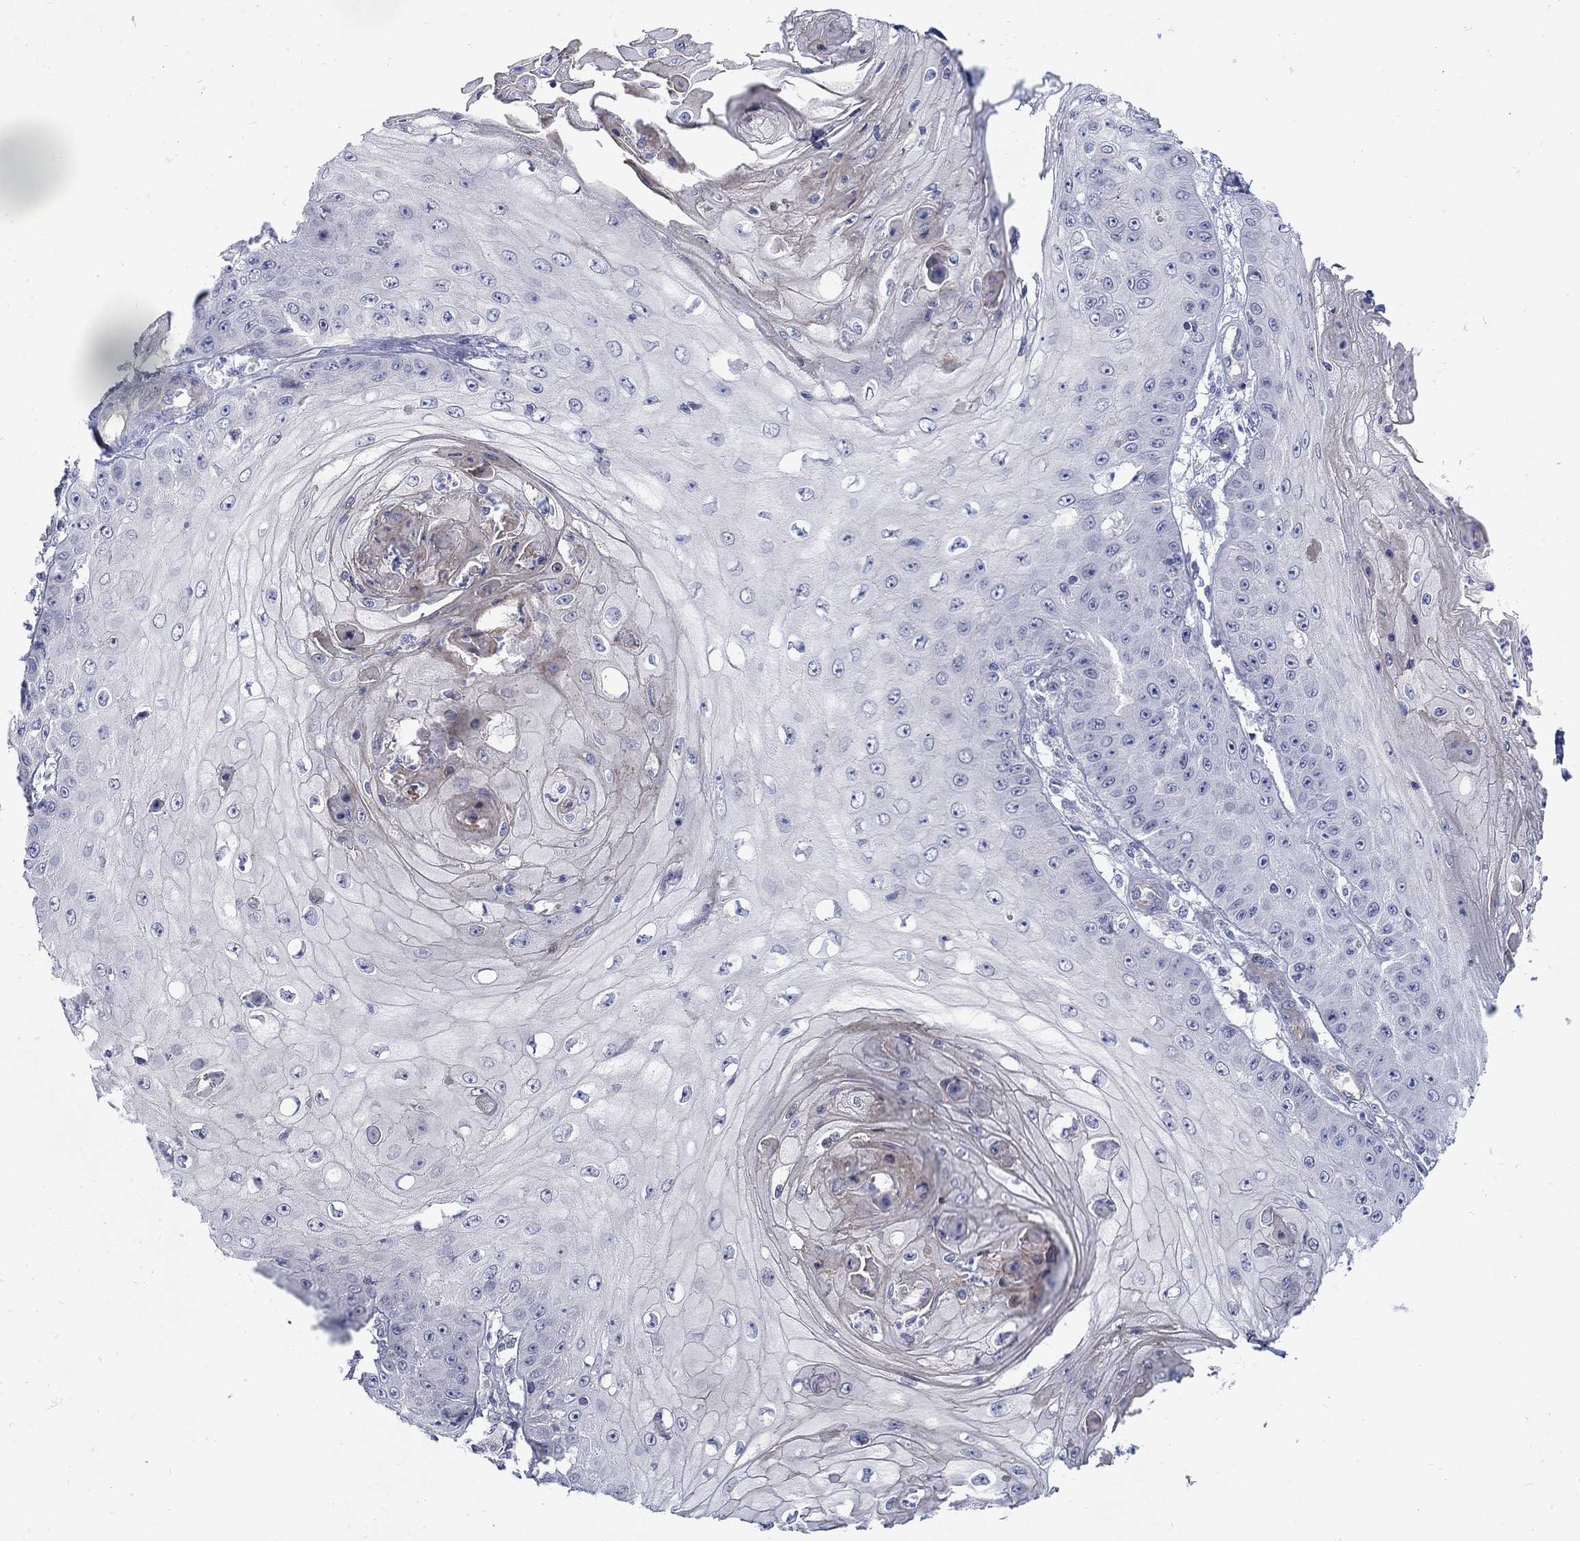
{"staining": {"intensity": "negative", "quantity": "none", "location": "none"}, "tissue": "skin cancer", "cell_type": "Tumor cells", "image_type": "cancer", "snomed": [{"axis": "morphology", "description": "Squamous cell carcinoma, NOS"}, {"axis": "topography", "description": "Skin"}], "caption": "Histopathology image shows no significant protein staining in tumor cells of skin cancer (squamous cell carcinoma).", "gene": "SCN7A", "patient": {"sex": "male", "age": 70}}